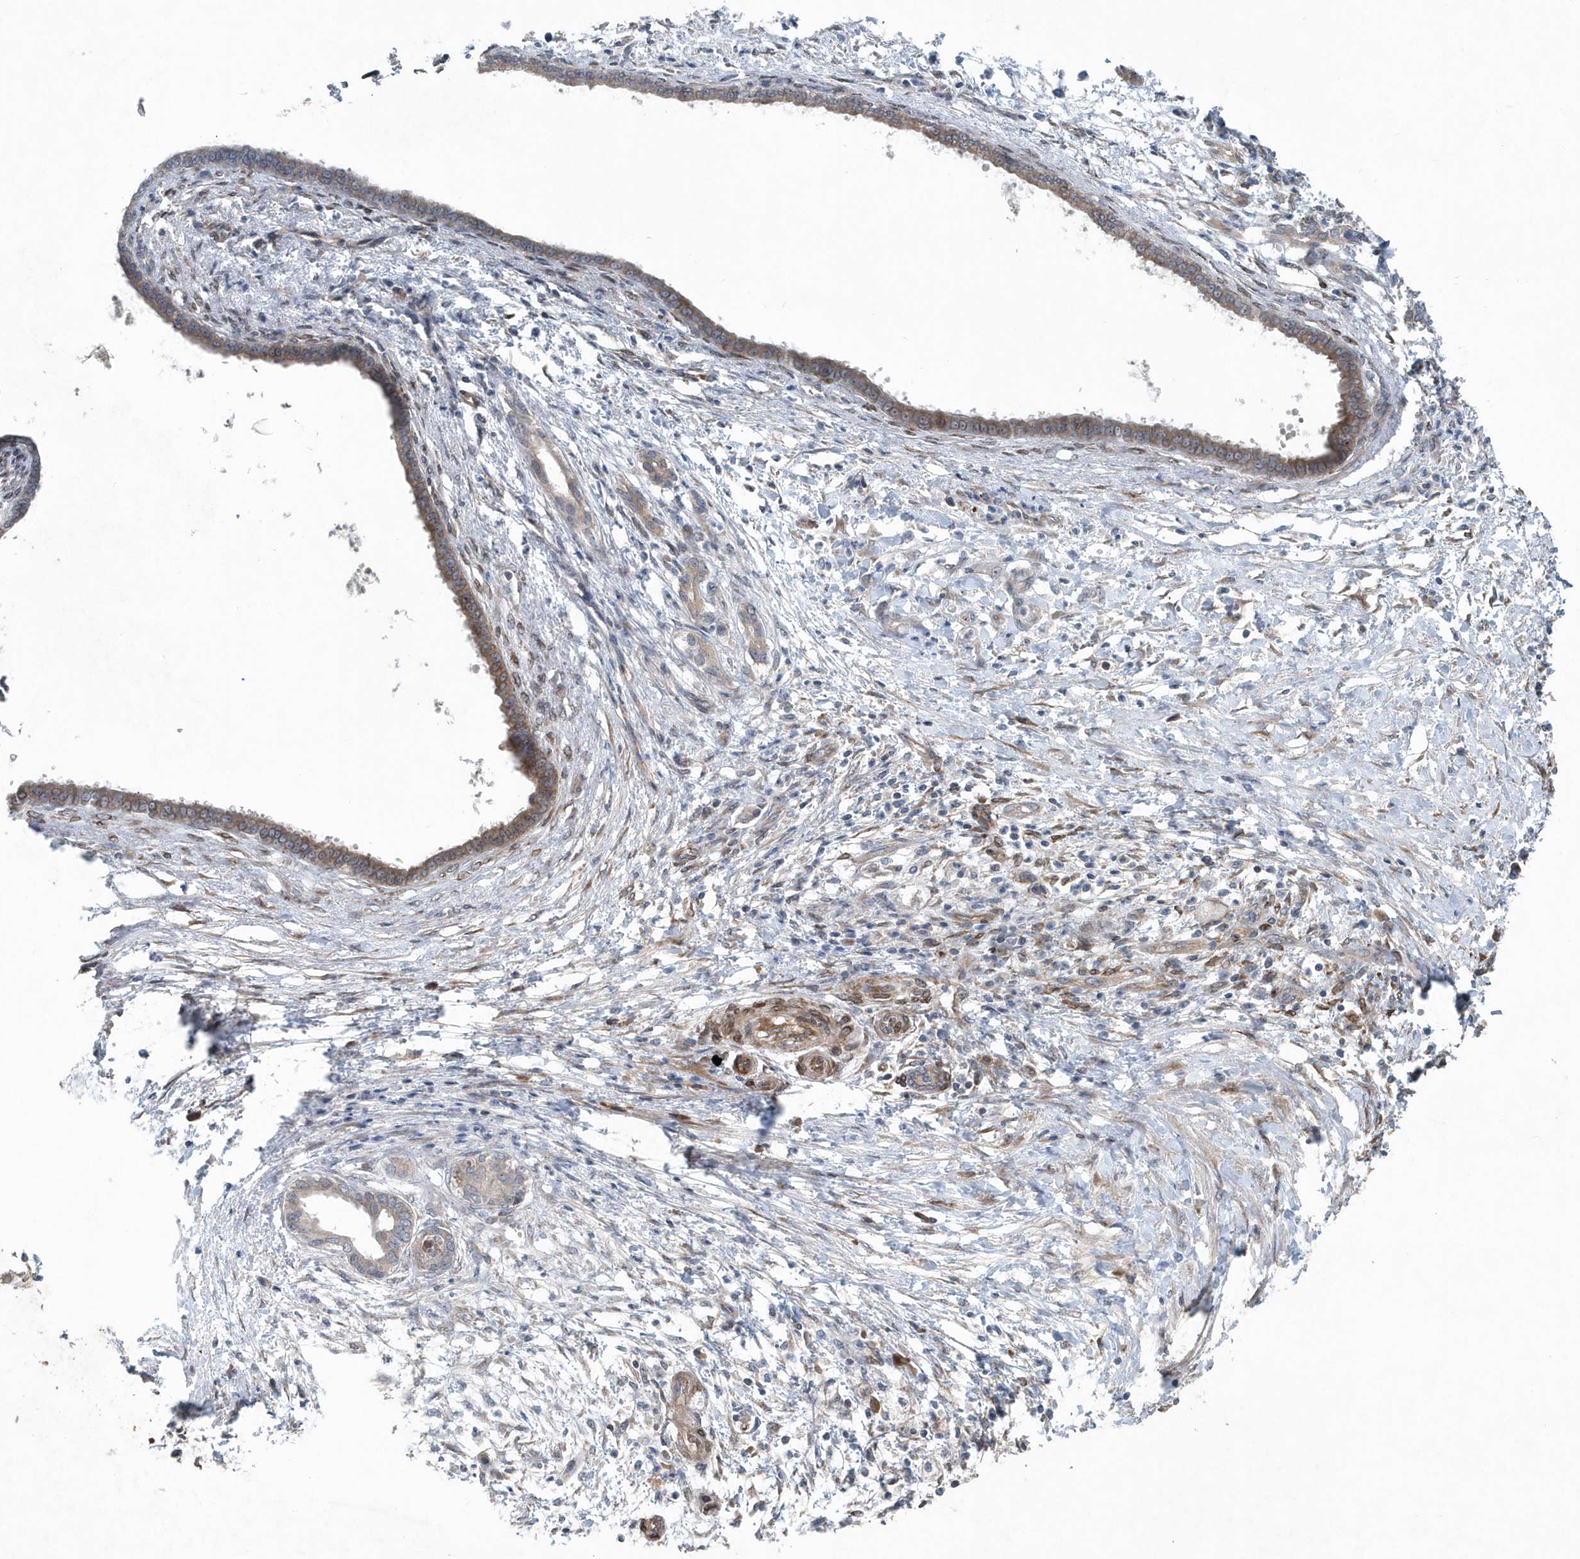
{"staining": {"intensity": "moderate", "quantity": "25%-75%", "location": "cytoplasmic/membranous"}, "tissue": "pancreatic cancer", "cell_type": "Tumor cells", "image_type": "cancer", "snomed": [{"axis": "morphology", "description": "Adenocarcinoma, NOS"}, {"axis": "topography", "description": "Pancreas"}], "caption": "Moderate cytoplasmic/membranous staining for a protein is seen in approximately 25%-75% of tumor cells of pancreatic adenocarcinoma using IHC.", "gene": "MCC", "patient": {"sex": "female", "age": 55}}